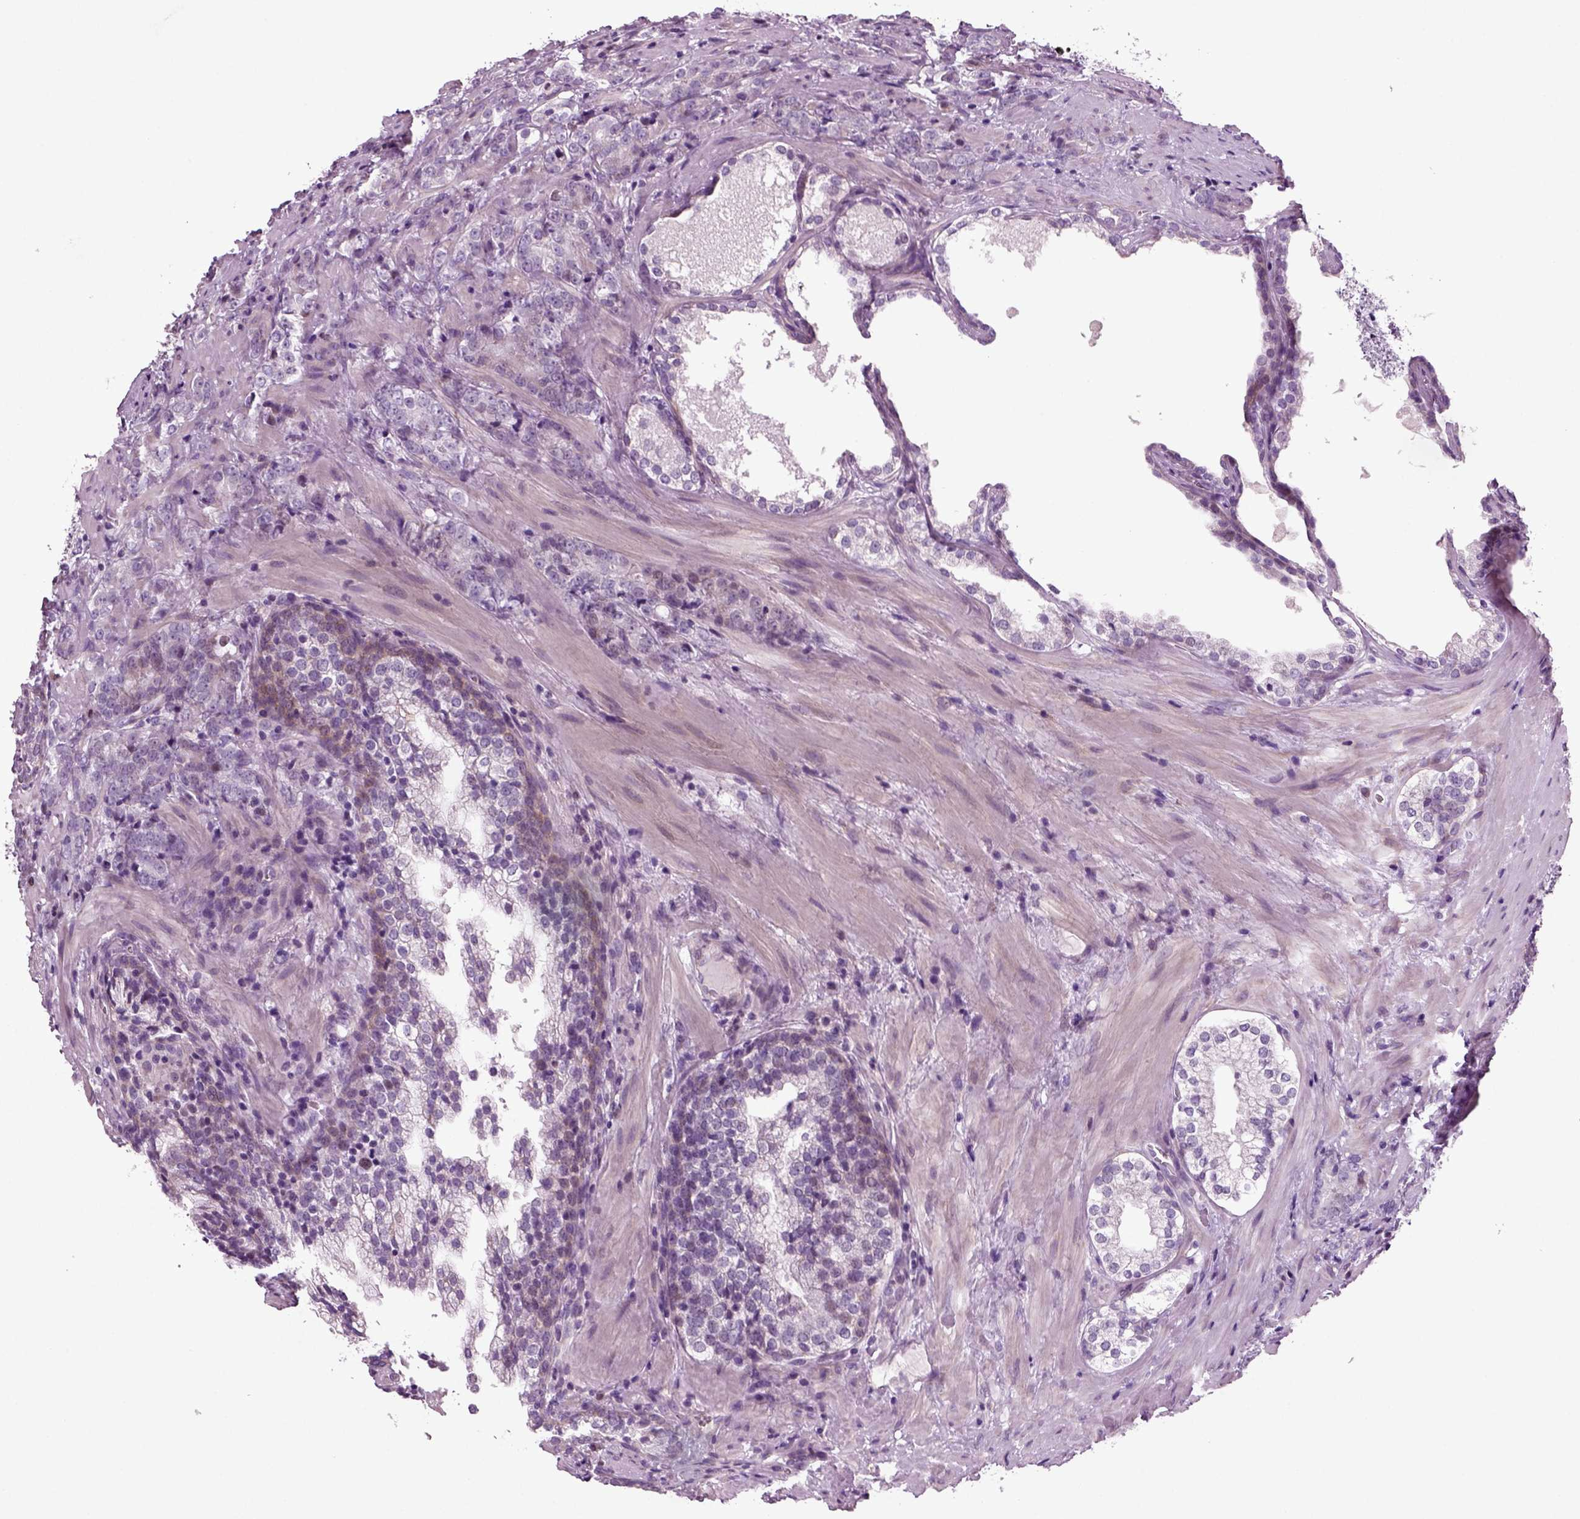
{"staining": {"intensity": "negative", "quantity": "none", "location": "none"}, "tissue": "prostate cancer", "cell_type": "Tumor cells", "image_type": "cancer", "snomed": [{"axis": "morphology", "description": "Adenocarcinoma, NOS"}, {"axis": "topography", "description": "Prostate and seminal vesicle, NOS"}], "caption": "Prostate adenocarcinoma was stained to show a protein in brown. There is no significant positivity in tumor cells. (IHC, brightfield microscopy, high magnification).", "gene": "ARID3A", "patient": {"sex": "male", "age": 63}}